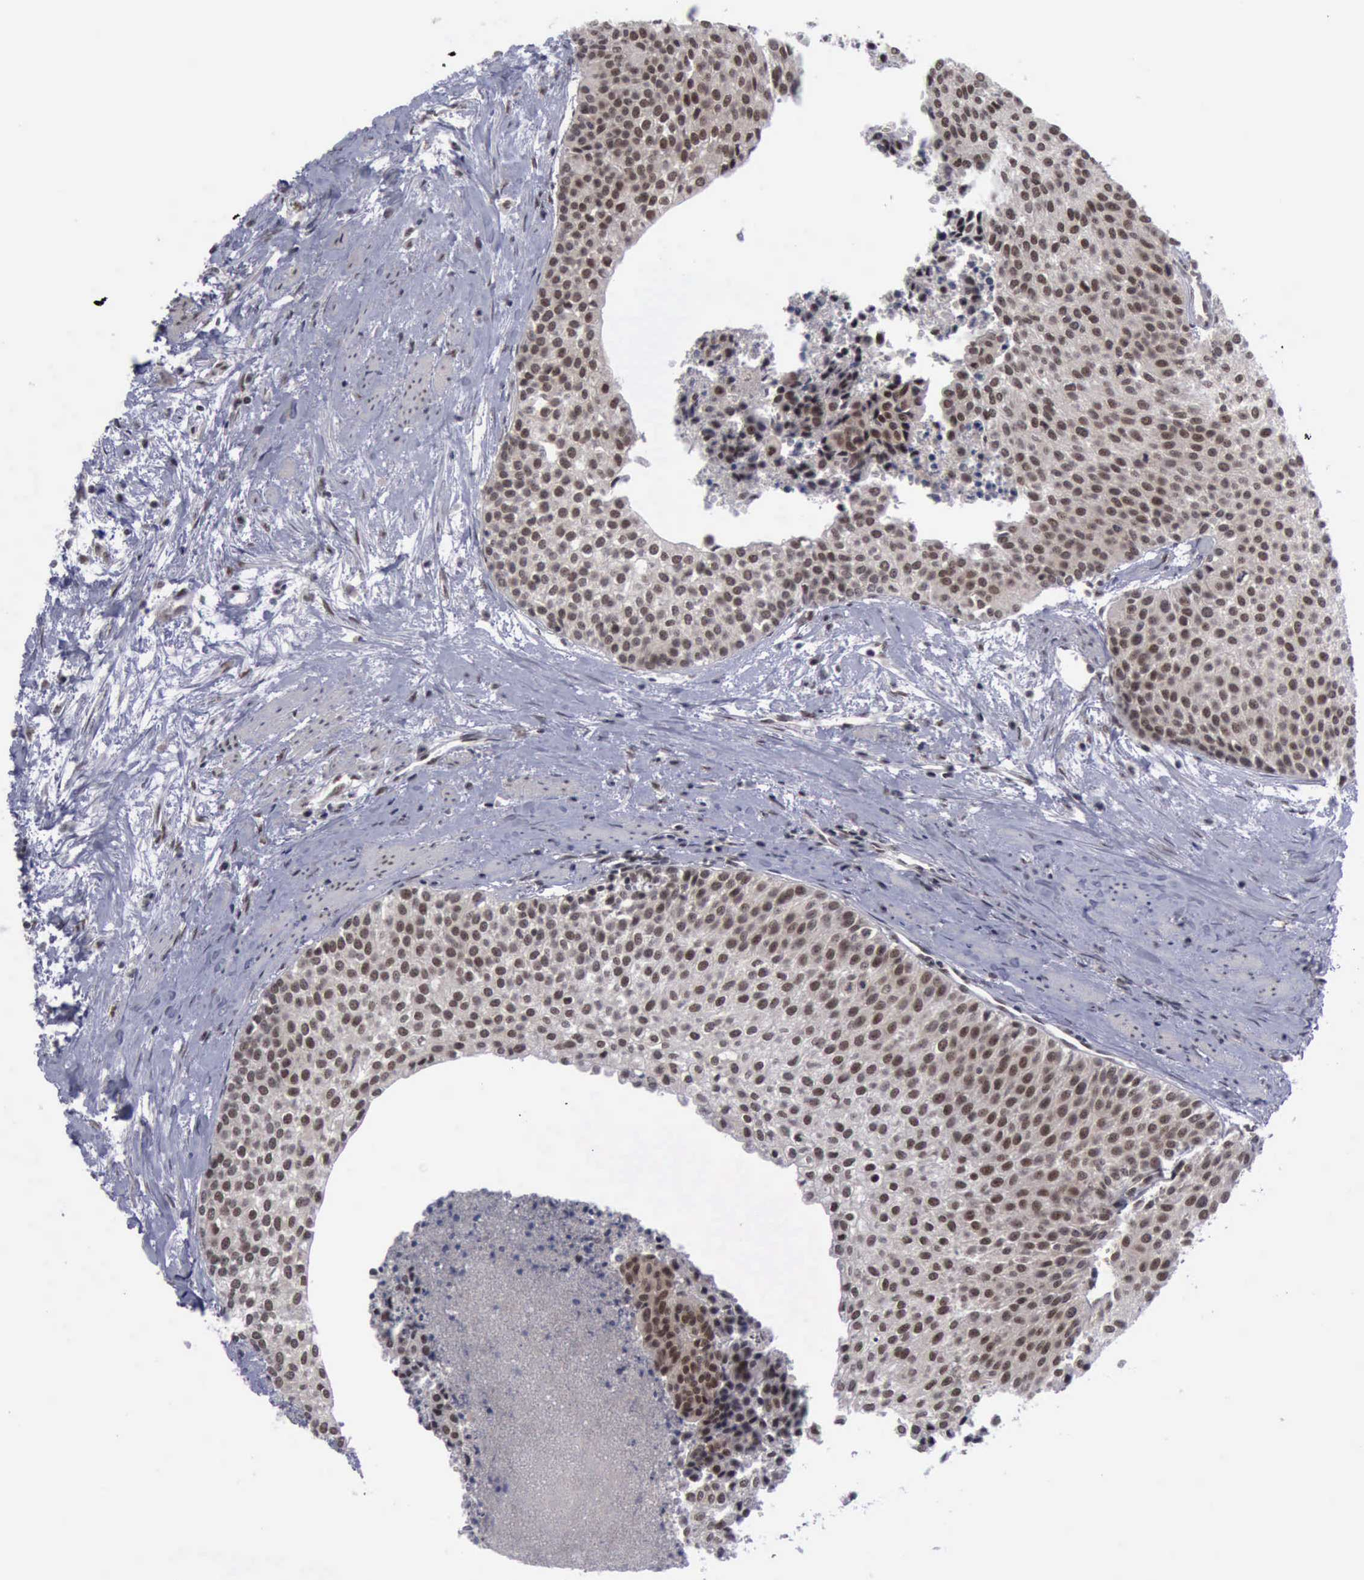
{"staining": {"intensity": "moderate", "quantity": ">75%", "location": "cytoplasmic/membranous,nuclear"}, "tissue": "urothelial cancer", "cell_type": "Tumor cells", "image_type": "cancer", "snomed": [{"axis": "morphology", "description": "Urothelial carcinoma, Low grade"}, {"axis": "topography", "description": "Urinary bladder"}], "caption": "Urothelial cancer stained with a brown dye displays moderate cytoplasmic/membranous and nuclear positive staining in about >75% of tumor cells.", "gene": "ATM", "patient": {"sex": "female", "age": 73}}